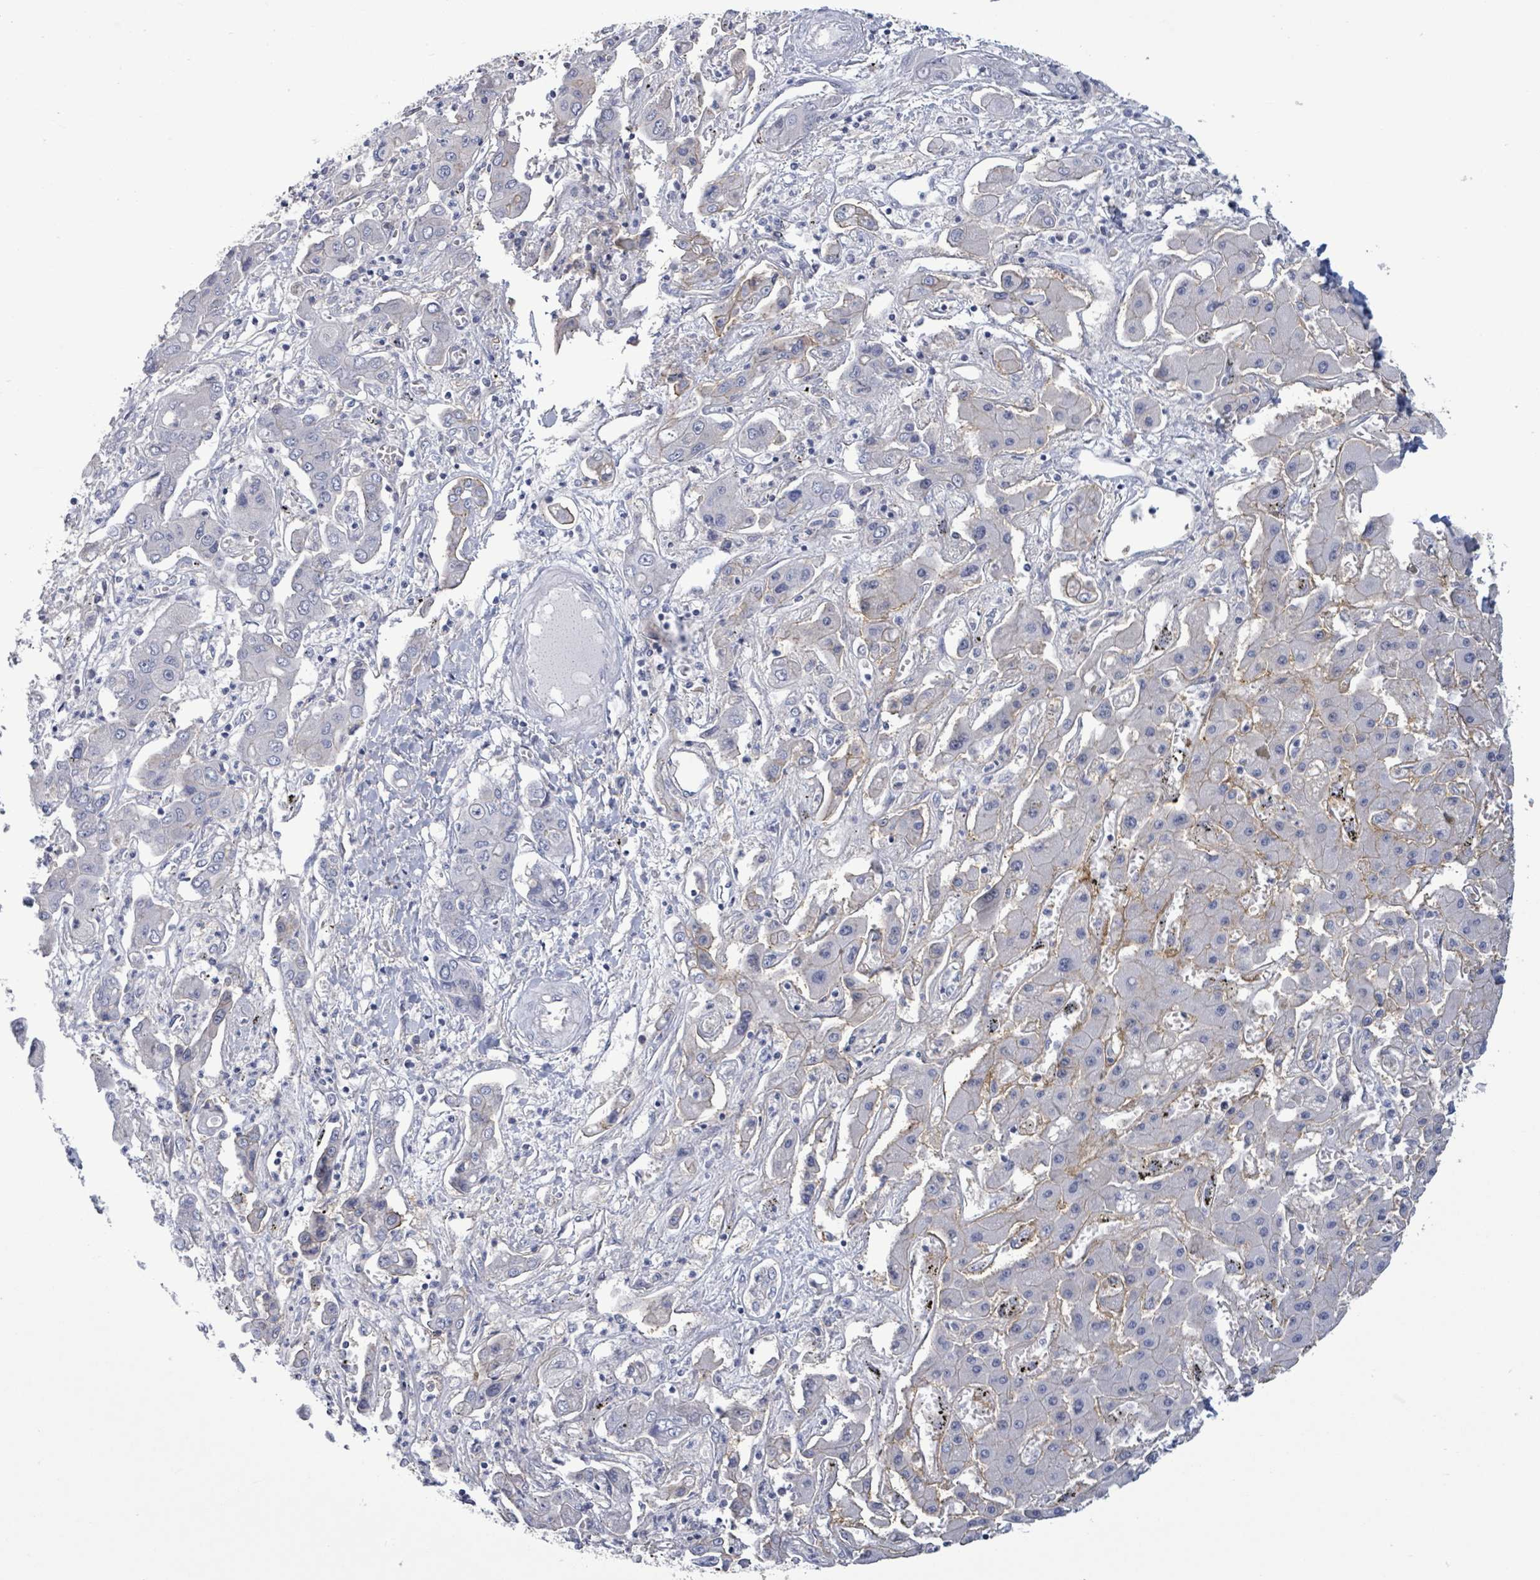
{"staining": {"intensity": "moderate", "quantity": "<25%", "location": "cytoplasmic/membranous"}, "tissue": "liver cancer", "cell_type": "Tumor cells", "image_type": "cancer", "snomed": [{"axis": "morphology", "description": "Cholangiocarcinoma"}, {"axis": "topography", "description": "Liver"}], "caption": "Immunohistochemical staining of cholangiocarcinoma (liver) demonstrates moderate cytoplasmic/membranous protein expression in approximately <25% of tumor cells. (brown staining indicates protein expression, while blue staining denotes nuclei).", "gene": "BSG", "patient": {"sex": "male", "age": 67}}